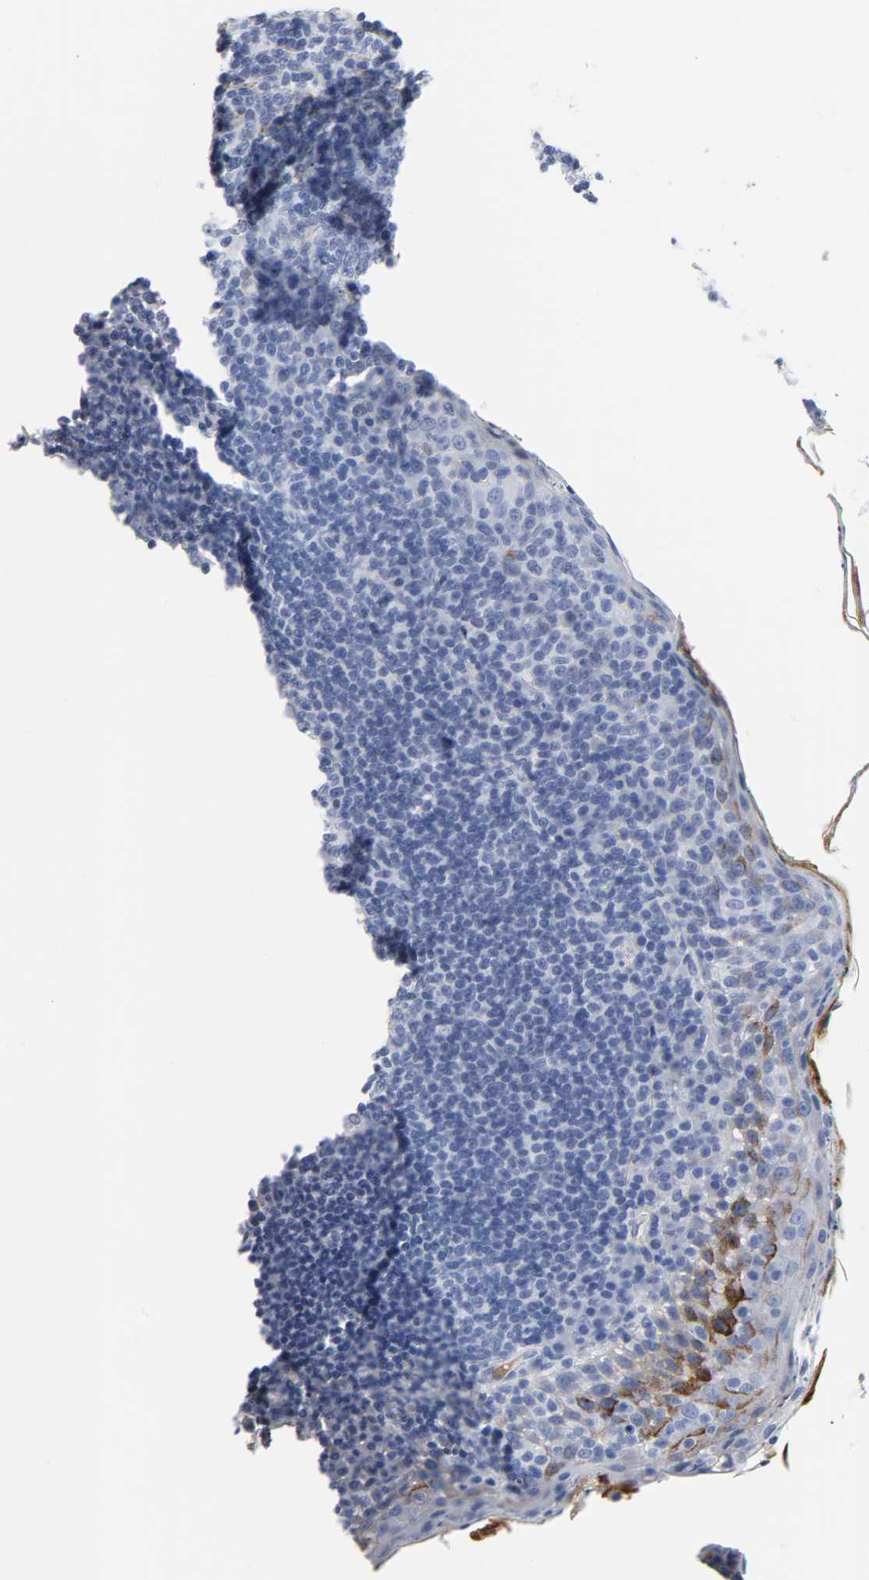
{"staining": {"intensity": "negative", "quantity": "none", "location": "none"}, "tissue": "tonsil", "cell_type": "Germinal center cells", "image_type": "normal", "snomed": [{"axis": "morphology", "description": "Normal tissue, NOS"}, {"axis": "topography", "description": "Tonsil"}], "caption": "DAB immunohistochemical staining of unremarkable human tonsil exhibits no significant staining in germinal center cells.", "gene": "FBLN1", "patient": {"sex": "male", "age": 17}}